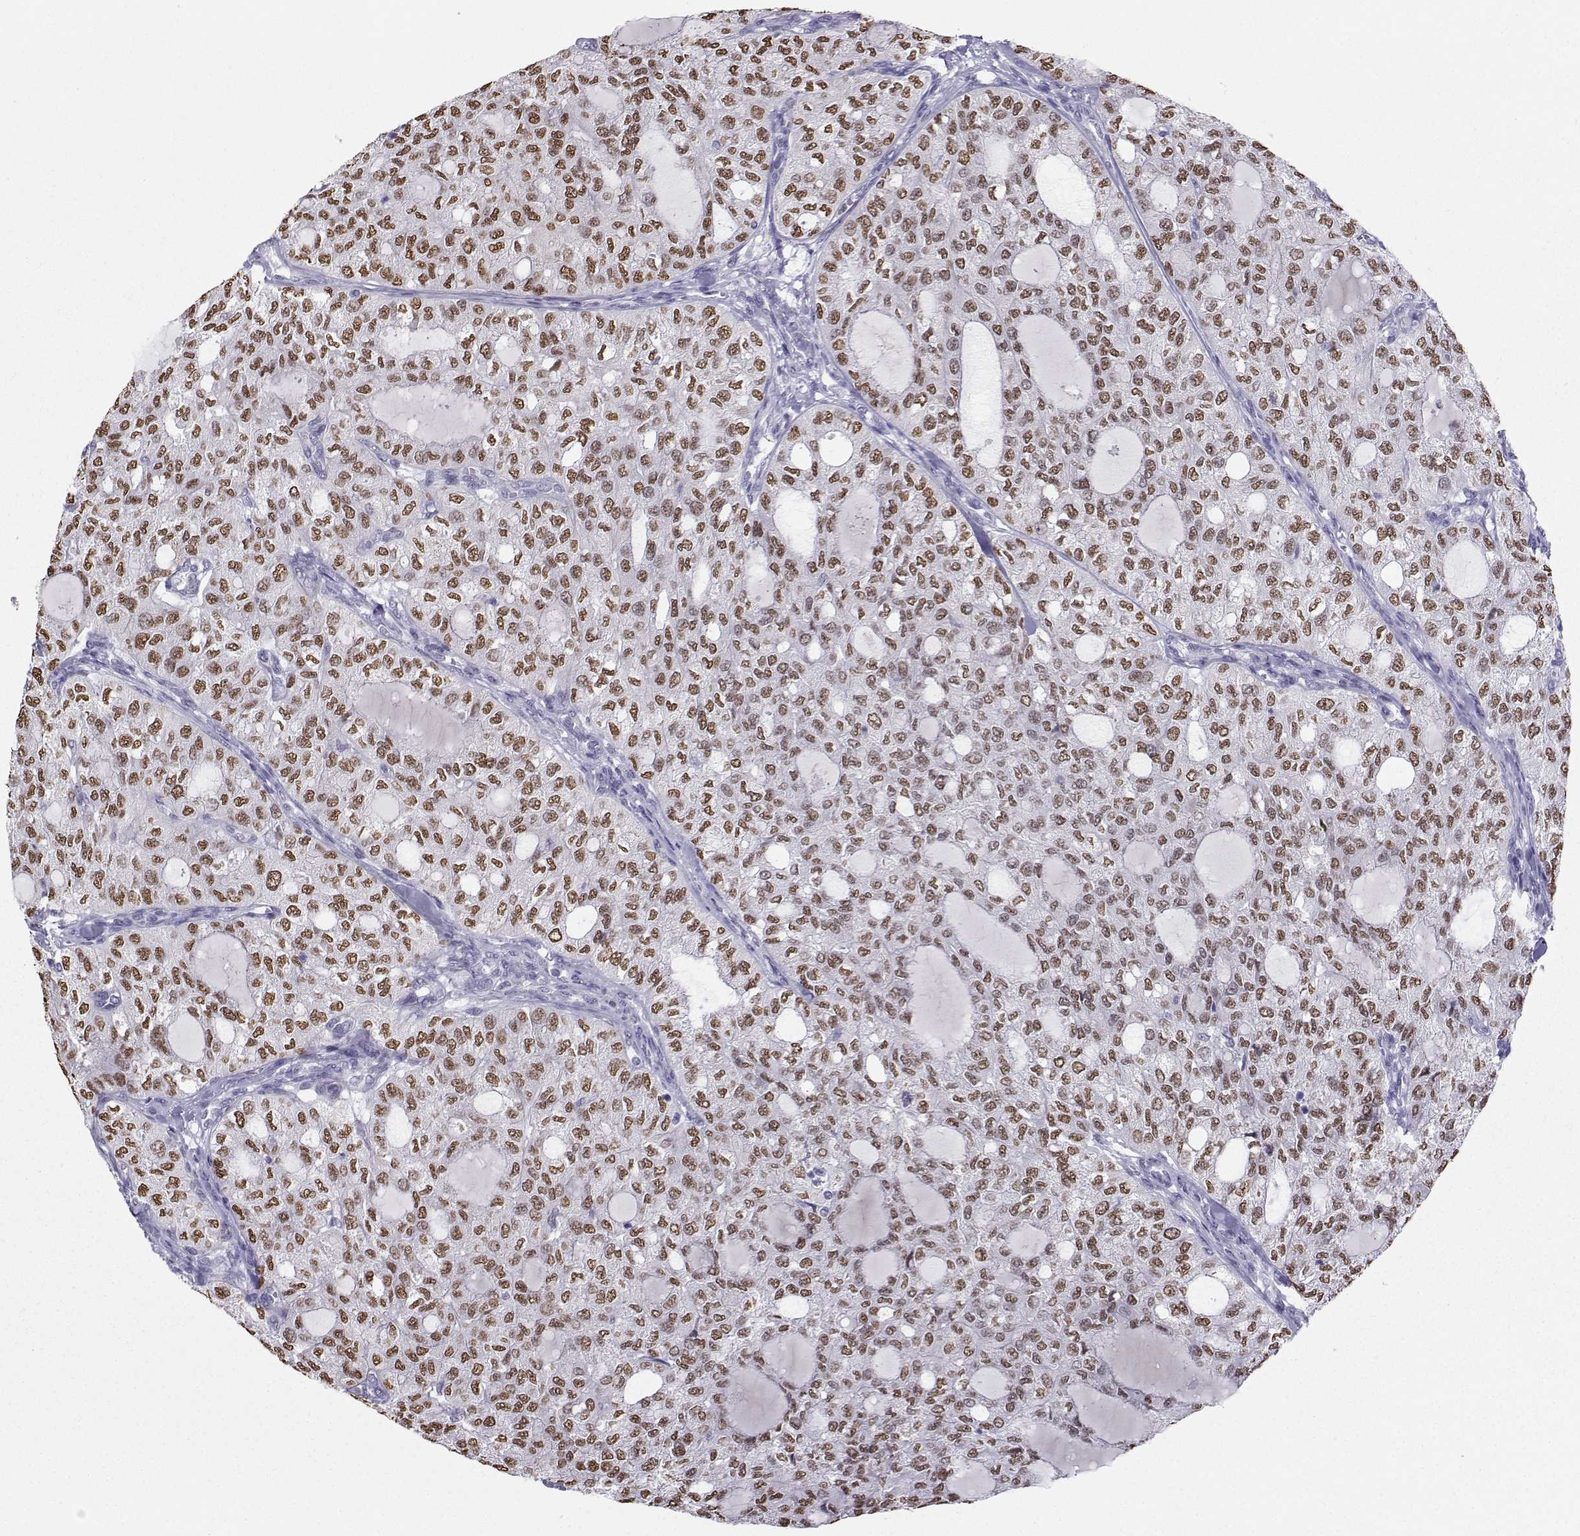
{"staining": {"intensity": "strong", "quantity": ">75%", "location": "nuclear"}, "tissue": "thyroid cancer", "cell_type": "Tumor cells", "image_type": "cancer", "snomed": [{"axis": "morphology", "description": "Follicular adenoma carcinoma, NOS"}, {"axis": "topography", "description": "Thyroid gland"}], "caption": "Immunohistochemistry (DAB (3,3'-diaminobenzidine)) staining of human follicular adenoma carcinoma (thyroid) demonstrates strong nuclear protein positivity in about >75% of tumor cells.", "gene": "TEDC2", "patient": {"sex": "male", "age": 75}}